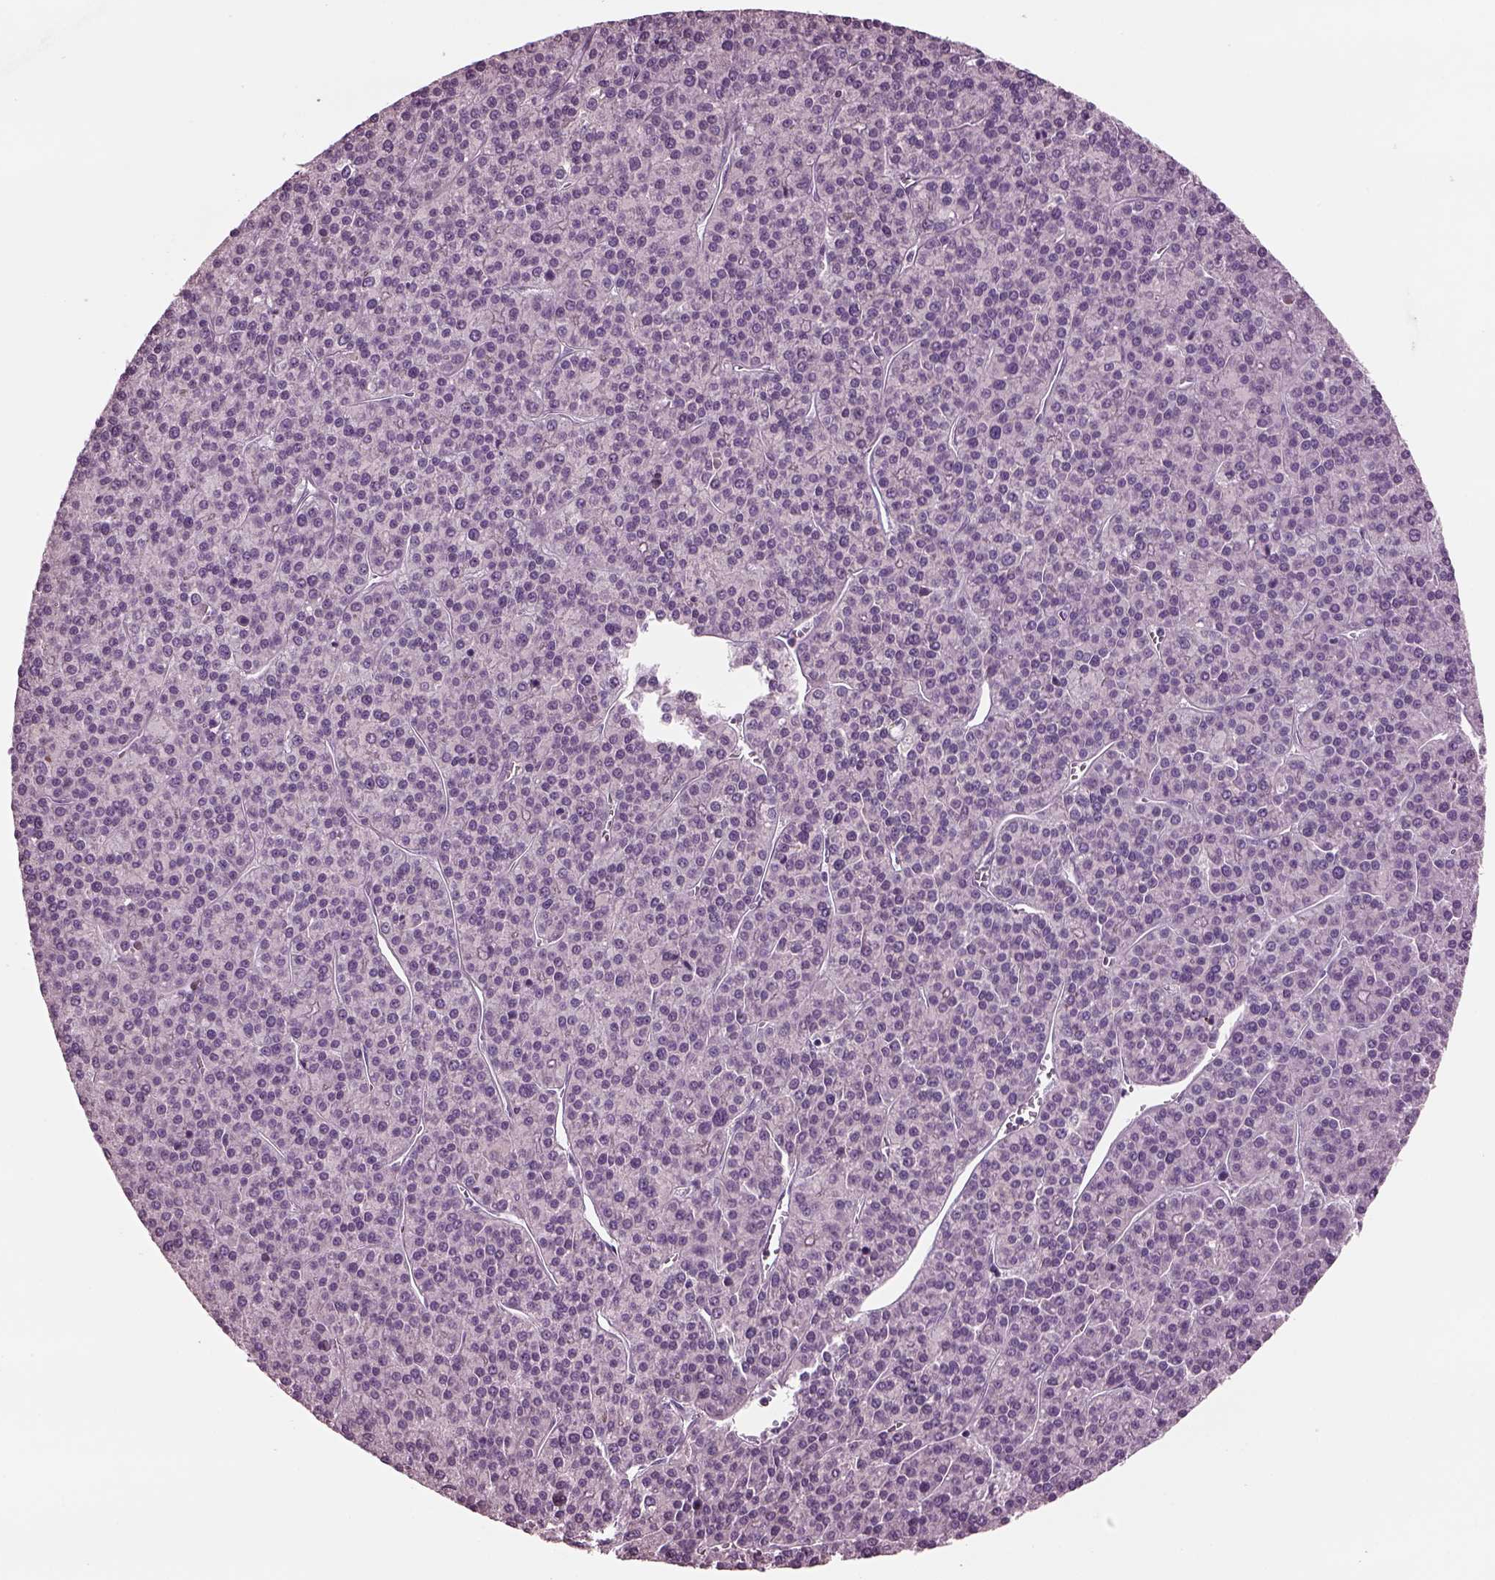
{"staining": {"intensity": "negative", "quantity": "none", "location": "none"}, "tissue": "liver cancer", "cell_type": "Tumor cells", "image_type": "cancer", "snomed": [{"axis": "morphology", "description": "Carcinoma, Hepatocellular, NOS"}, {"axis": "topography", "description": "Liver"}], "caption": "Photomicrograph shows no protein positivity in tumor cells of liver cancer (hepatocellular carcinoma) tissue.", "gene": "GDF11", "patient": {"sex": "female", "age": 58}}